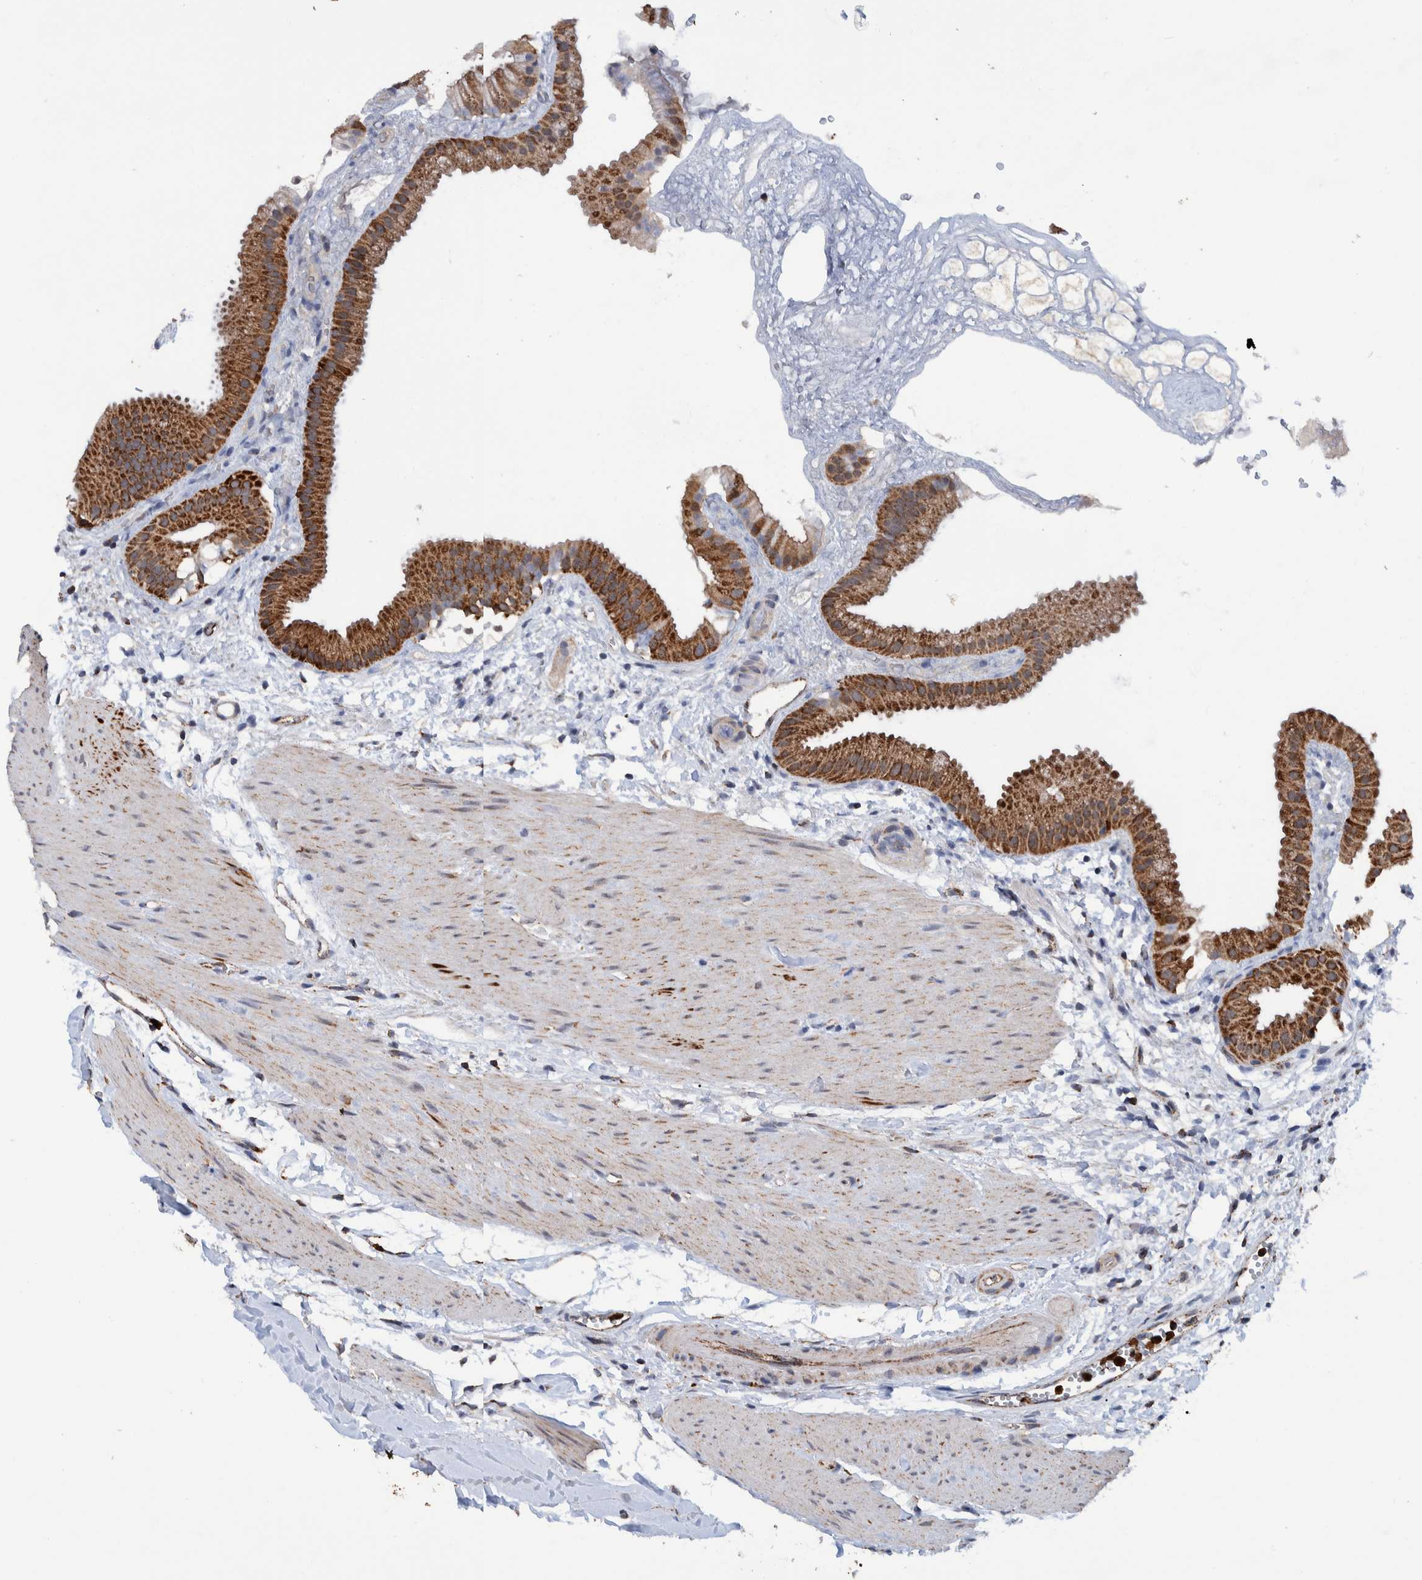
{"staining": {"intensity": "strong", "quantity": ">75%", "location": "cytoplasmic/membranous"}, "tissue": "gallbladder", "cell_type": "Glandular cells", "image_type": "normal", "snomed": [{"axis": "morphology", "description": "Normal tissue, NOS"}, {"axis": "topography", "description": "Gallbladder"}], "caption": "Strong cytoplasmic/membranous positivity for a protein is present in about >75% of glandular cells of benign gallbladder using immunohistochemistry.", "gene": "DECR1", "patient": {"sex": "female", "age": 64}}